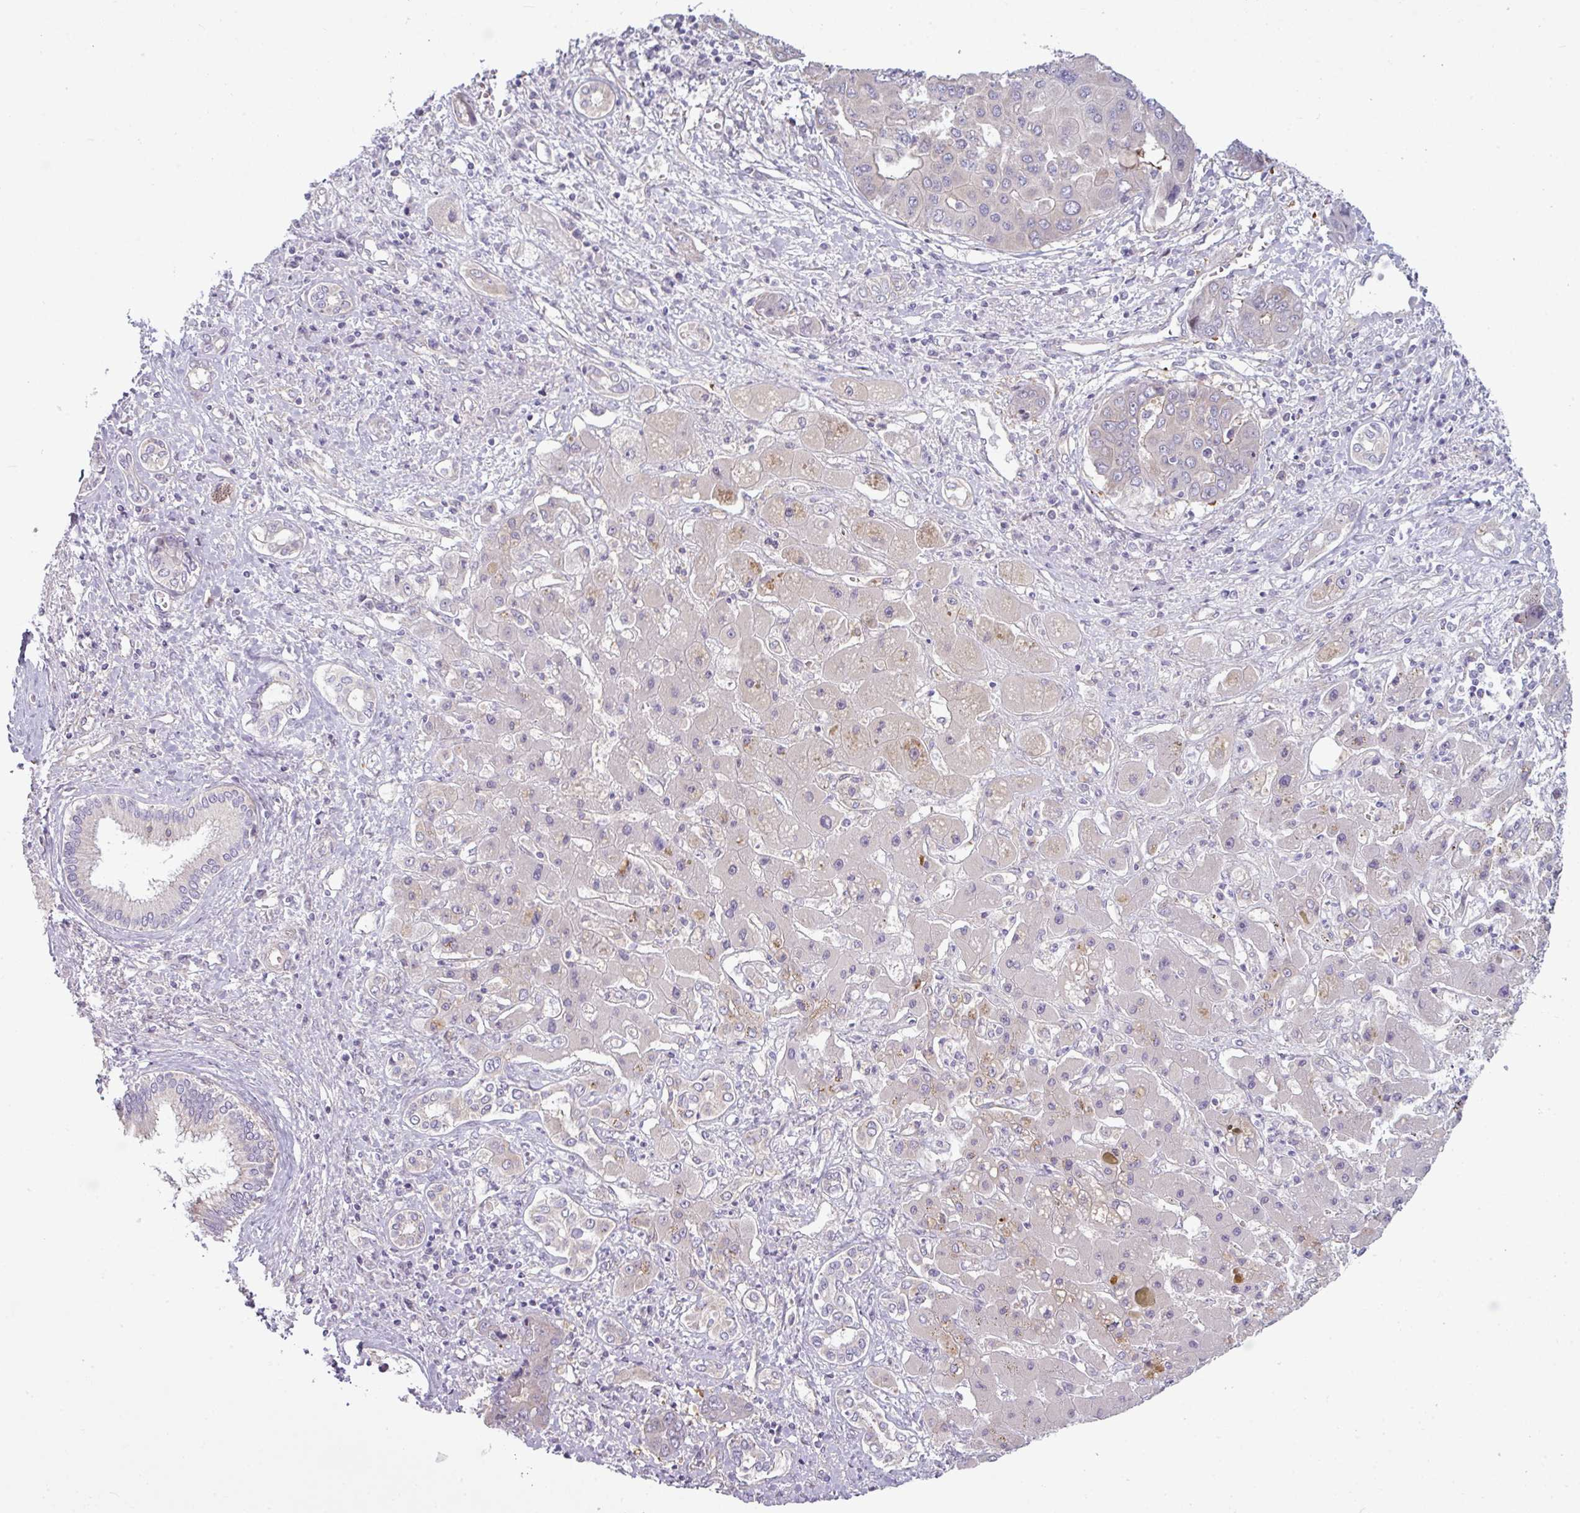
{"staining": {"intensity": "weak", "quantity": "<25%", "location": "cytoplasmic/membranous"}, "tissue": "liver cancer", "cell_type": "Tumor cells", "image_type": "cancer", "snomed": [{"axis": "morphology", "description": "Cholangiocarcinoma"}, {"axis": "topography", "description": "Liver"}], "caption": "IHC of liver cancer (cholangiocarcinoma) displays no expression in tumor cells.", "gene": "CAMK2B", "patient": {"sex": "male", "age": 67}}